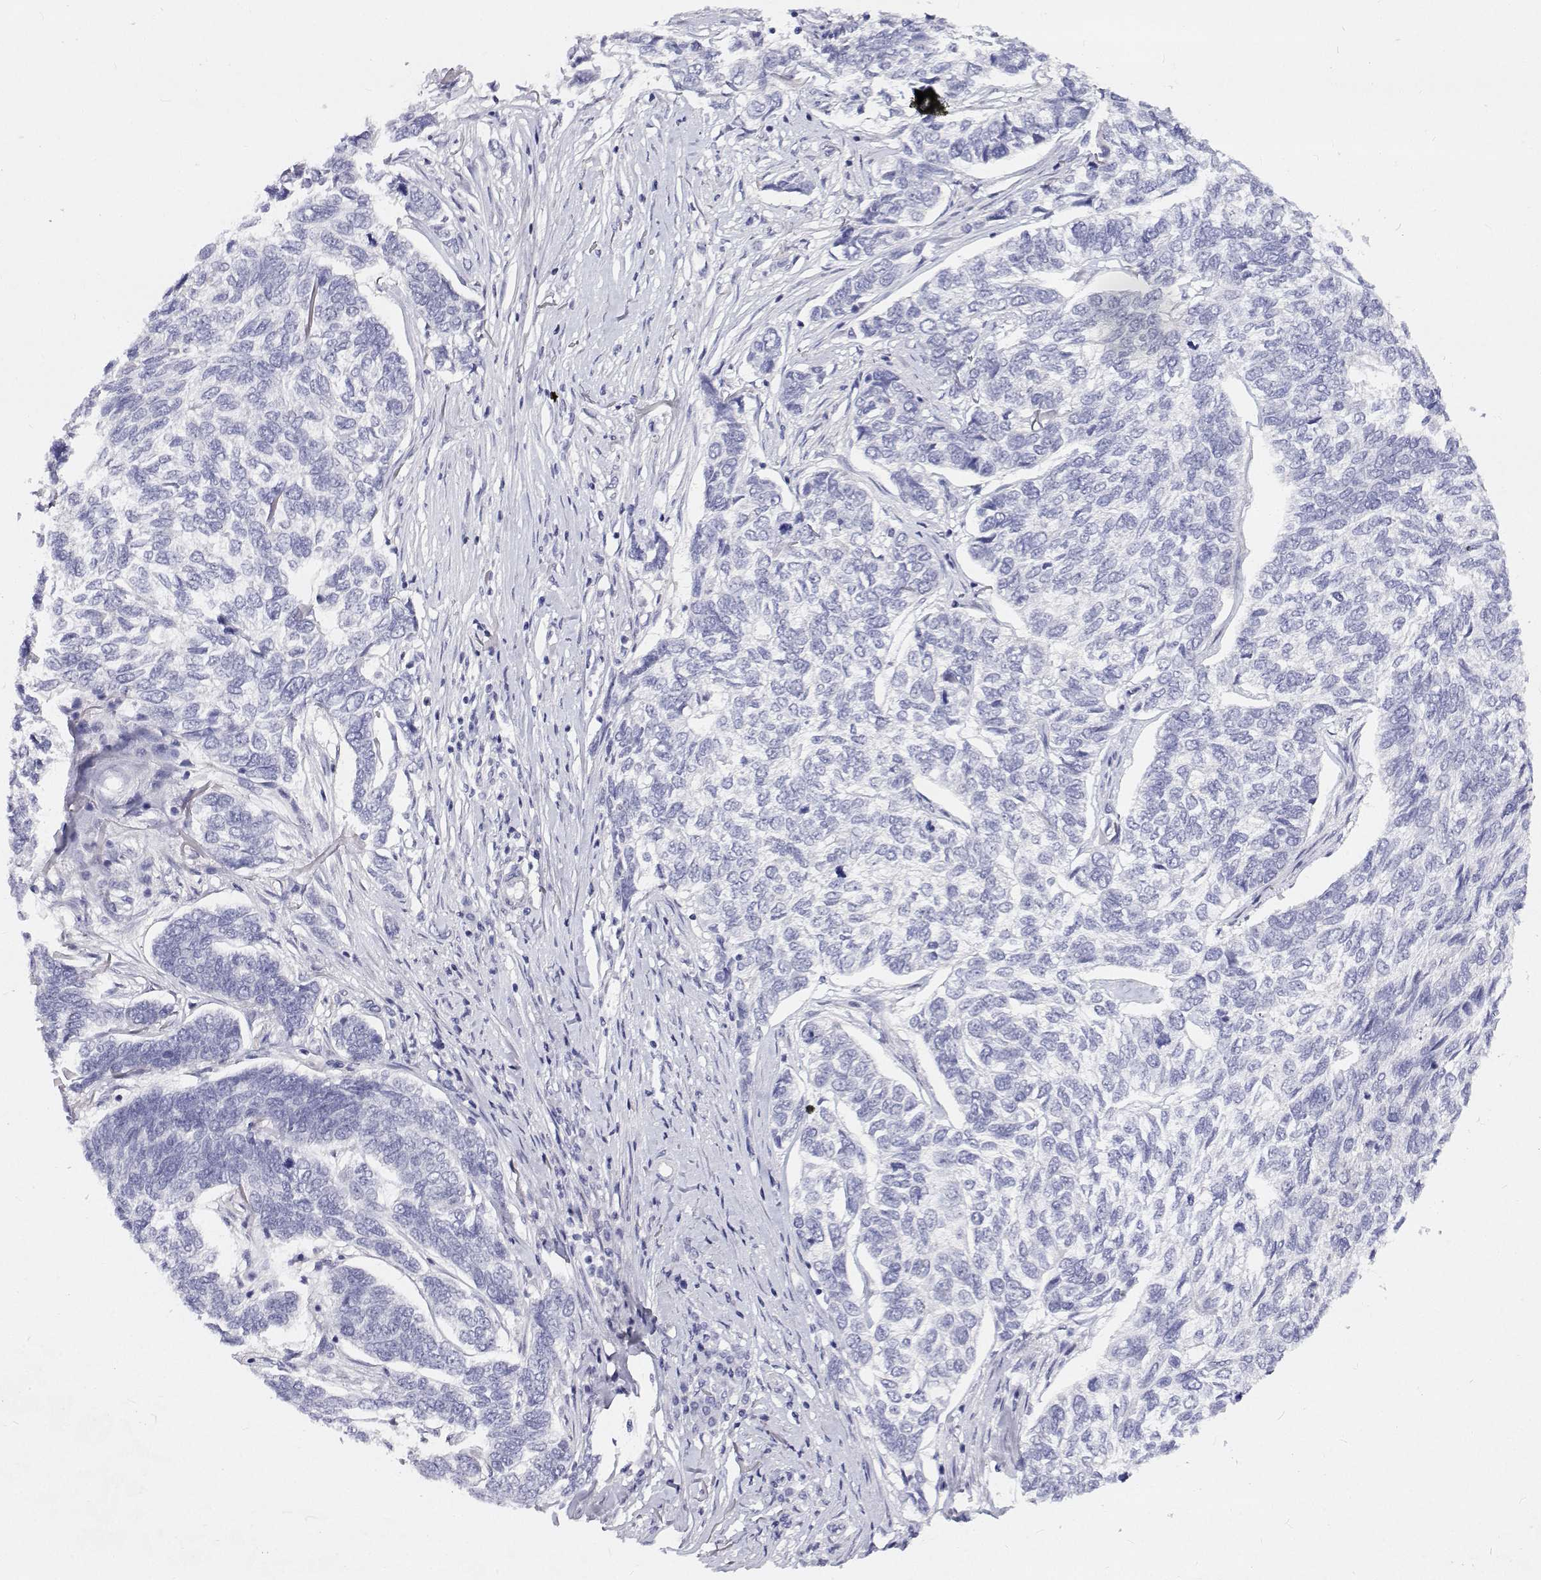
{"staining": {"intensity": "negative", "quantity": "none", "location": "none"}, "tissue": "skin cancer", "cell_type": "Tumor cells", "image_type": "cancer", "snomed": [{"axis": "morphology", "description": "Basal cell carcinoma"}, {"axis": "topography", "description": "Skin"}], "caption": "The image demonstrates no staining of tumor cells in skin cancer (basal cell carcinoma).", "gene": "NCR2", "patient": {"sex": "female", "age": 65}}